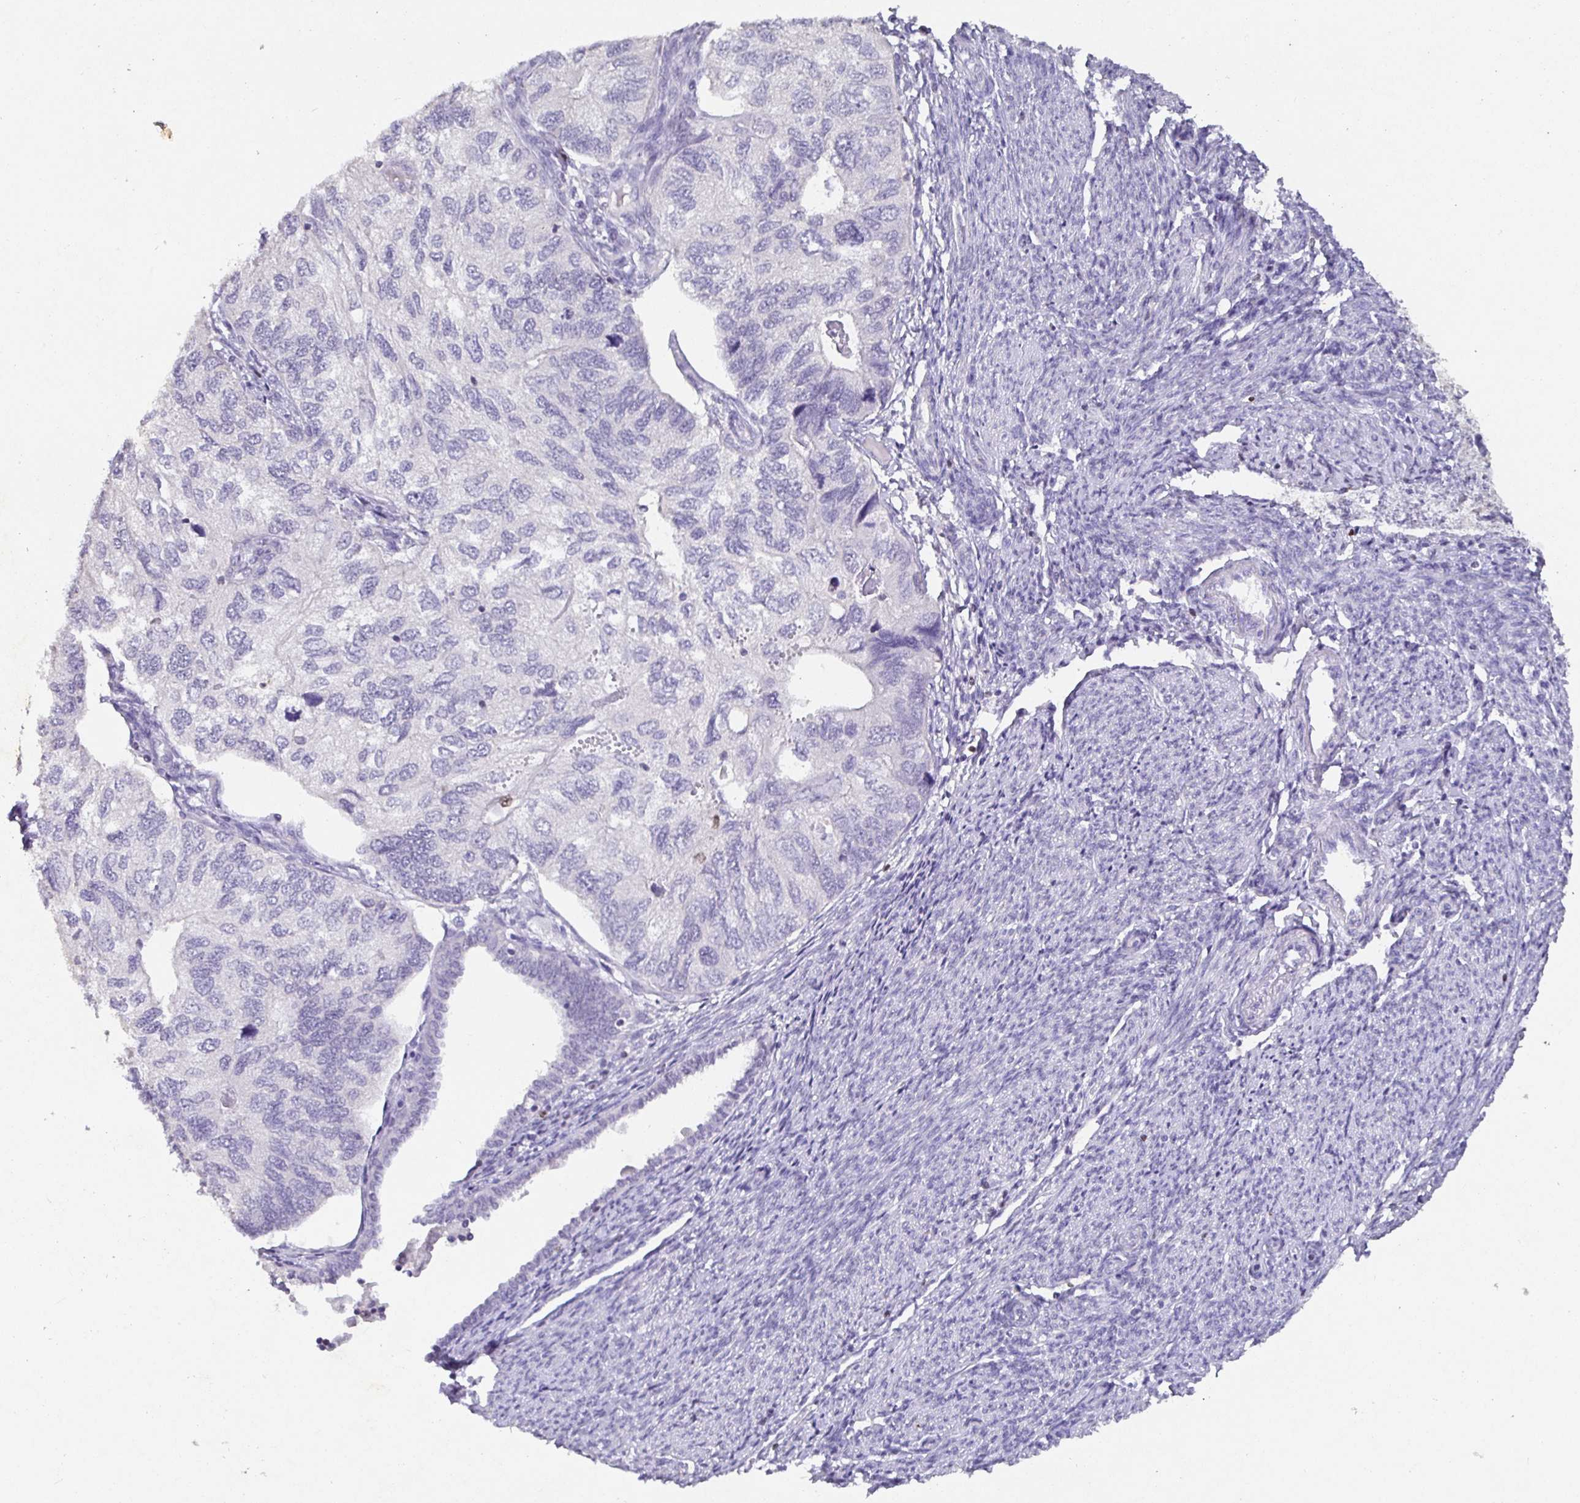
{"staining": {"intensity": "negative", "quantity": "none", "location": "none"}, "tissue": "endometrial cancer", "cell_type": "Tumor cells", "image_type": "cancer", "snomed": [{"axis": "morphology", "description": "Carcinoma, NOS"}, {"axis": "topography", "description": "Uterus"}], "caption": "Photomicrograph shows no significant protein expression in tumor cells of endometrial cancer.", "gene": "SATB1", "patient": {"sex": "female", "age": 76}}